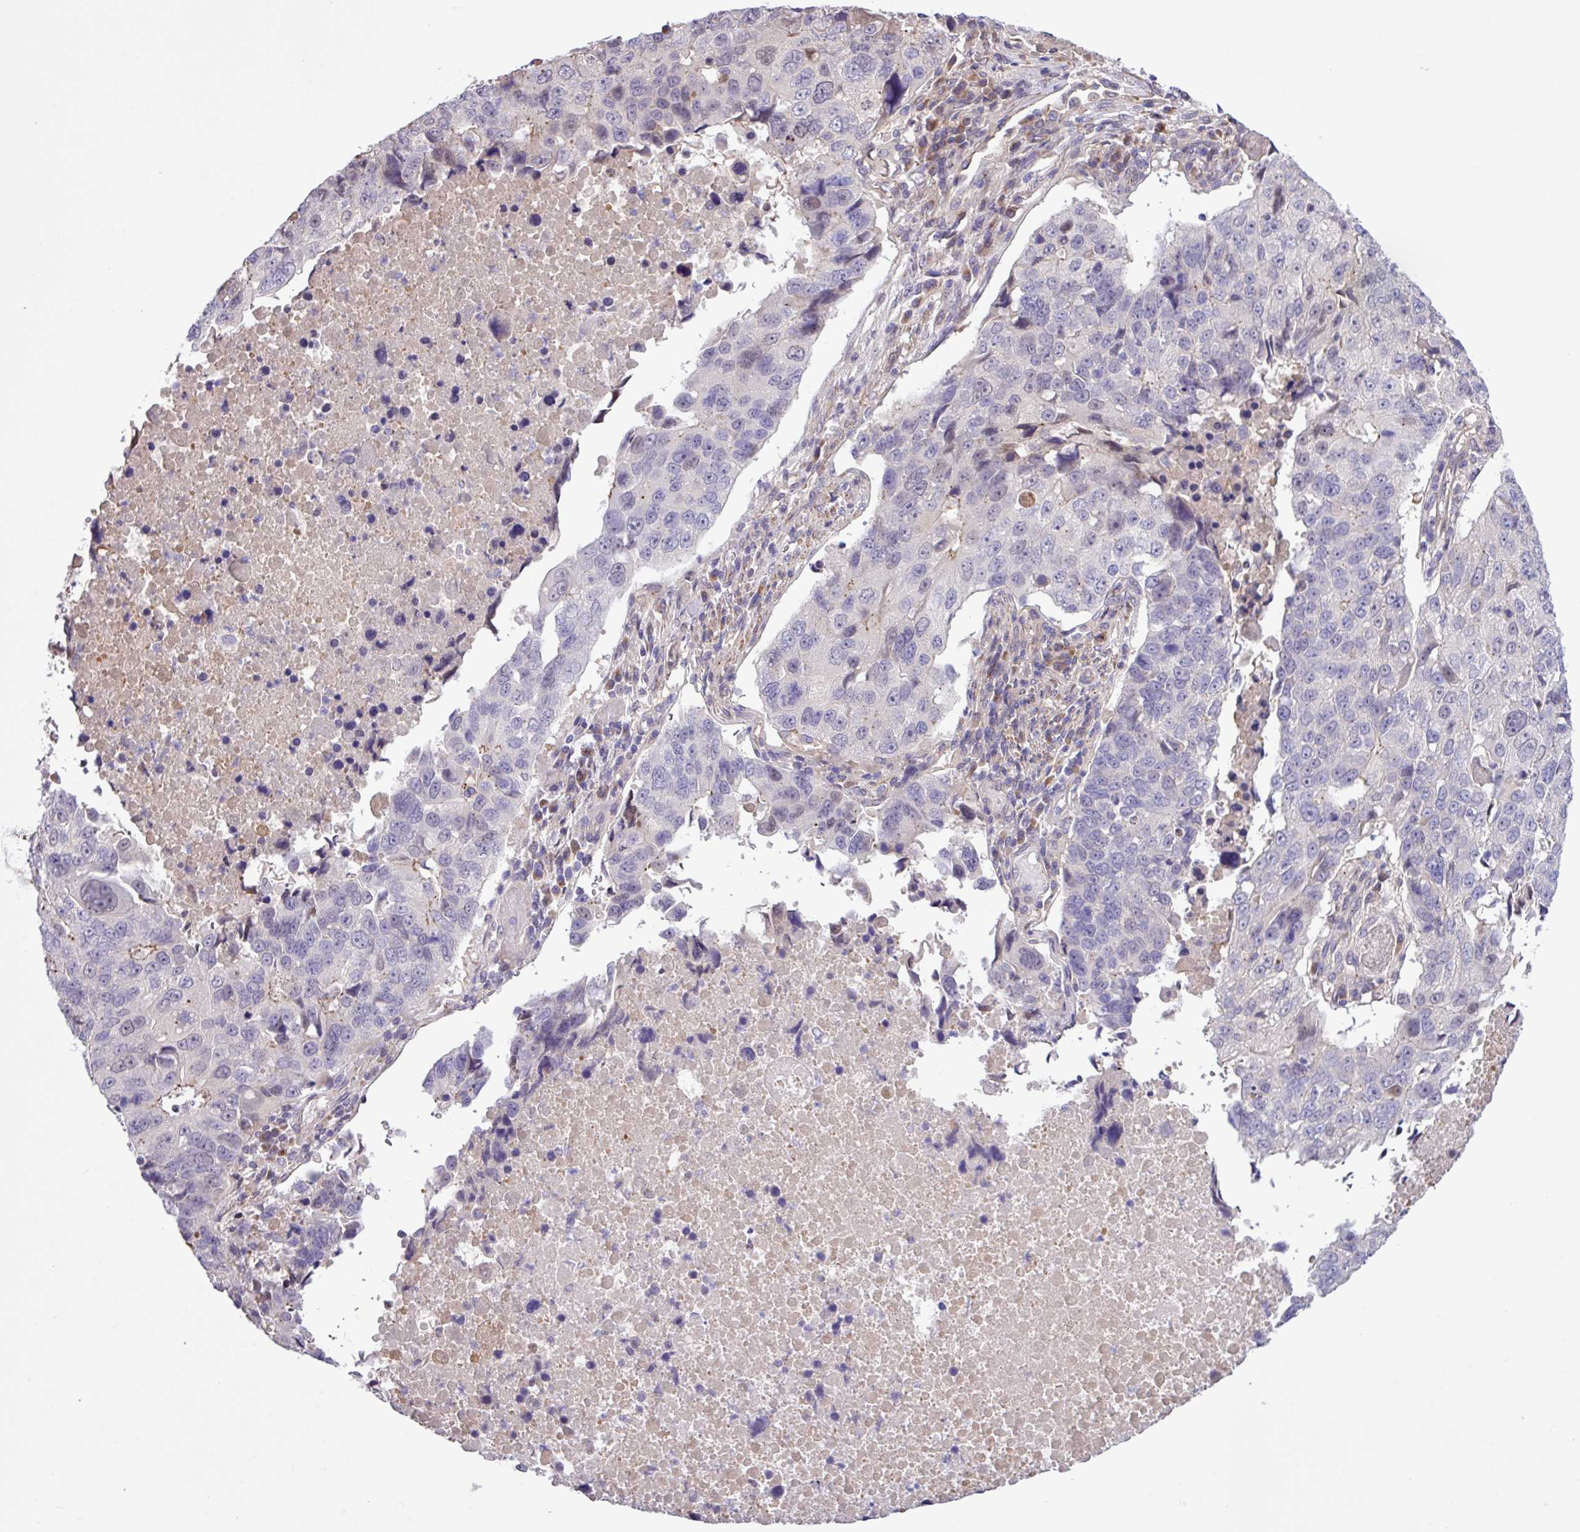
{"staining": {"intensity": "negative", "quantity": "none", "location": "none"}, "tissue": "lung cancer", "cell_type": "Tumor cells", "image_type": "cancer", "snomed": [{"axis": "morphology", "description": "Squamous cell carcinoma, NOS"}, {"axis": "topography", "description": "Lung"}], "caption": "Immunohistochemistry photomicrograph of squamous cell carcinoma (lung) stained for a protein (brown), which demonstrates no expression in tumor cells.", "gene": "SPINK8", "patient": {"sex": "female", "age": 66}}